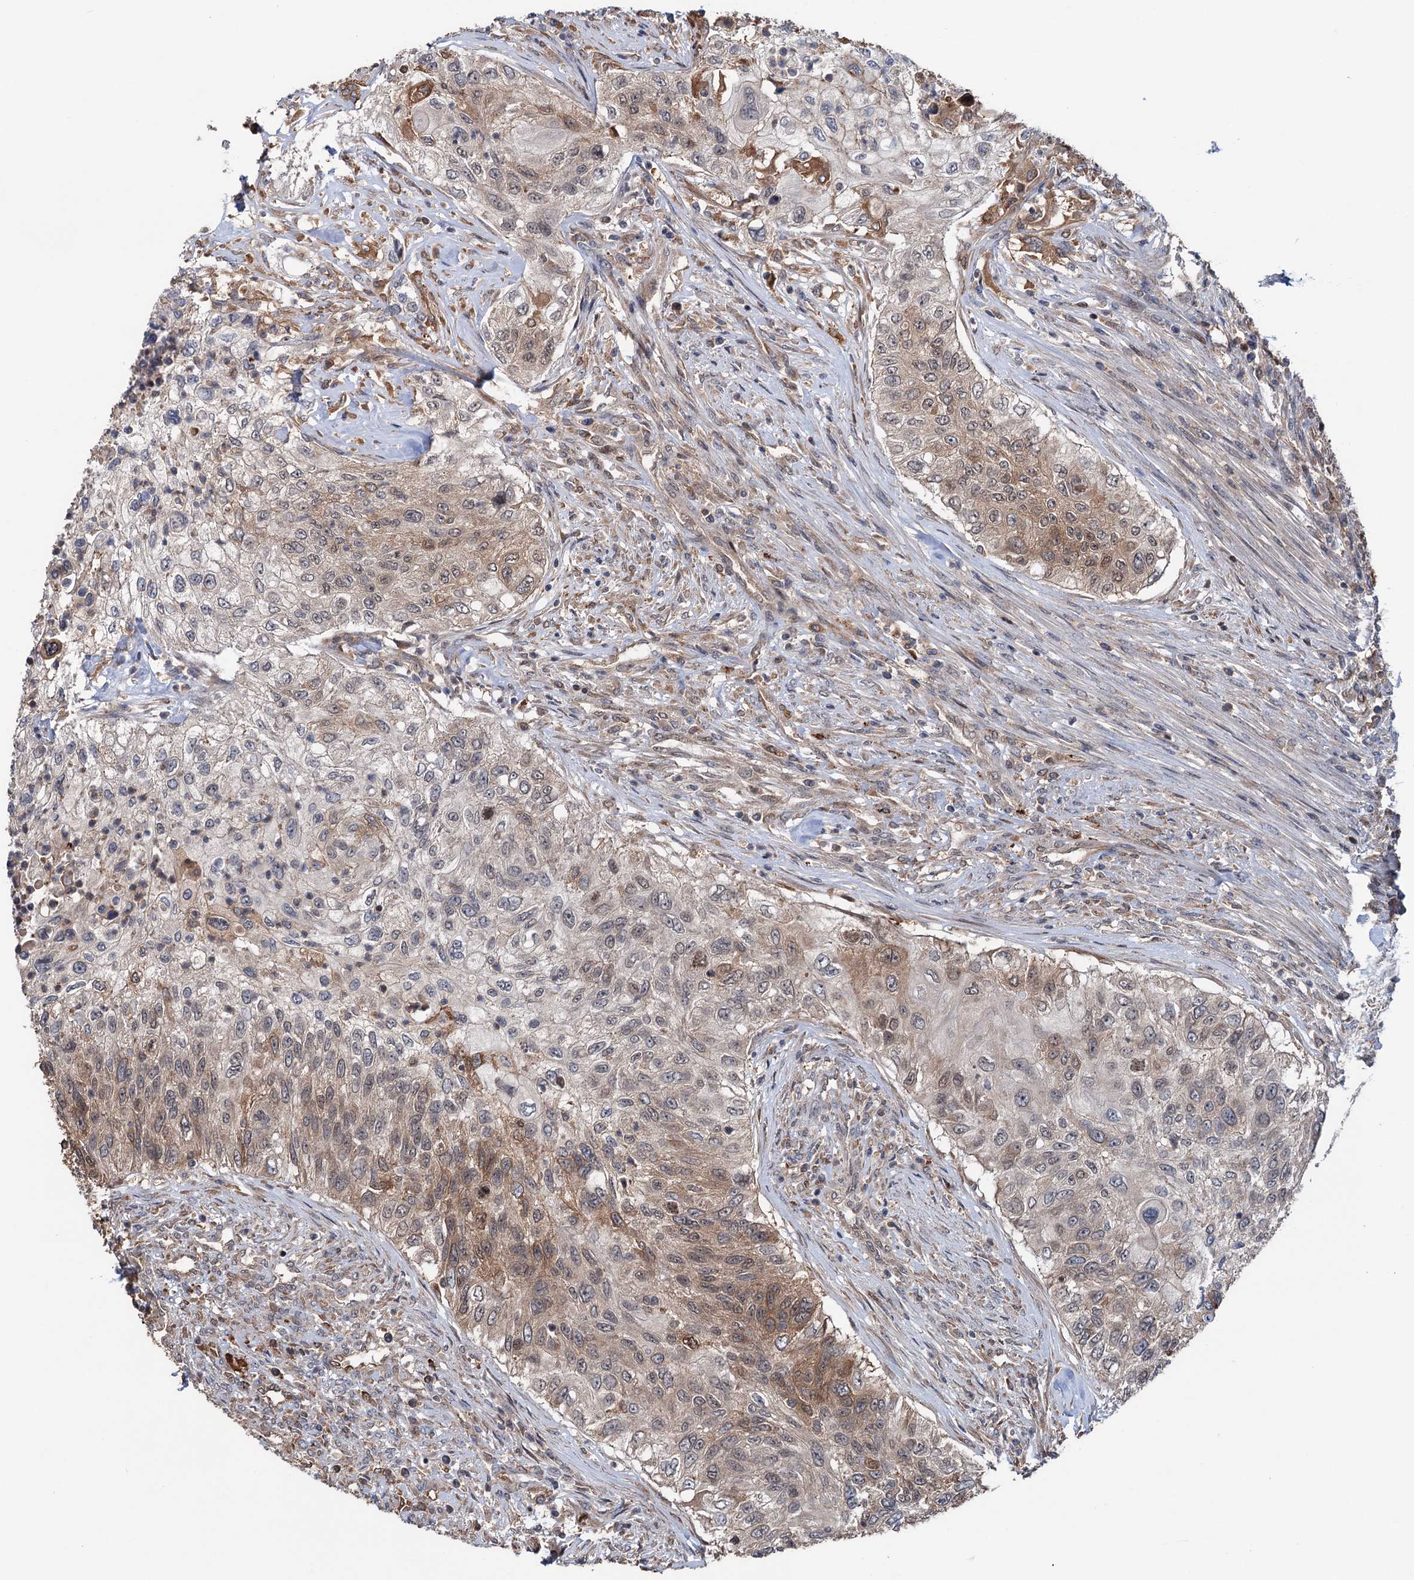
{"staining": {"intensity": "moderate", "quantity": "25%-75%", "location": "cytoplasmic/membranous"}, "tissue": "urothelial cancer", "cell_type": "Tumor cells", "image_type": "cancer", "snomed": [{"axis": "morphology", "description": "Urothelial carcinoma, High grade"}, {"axis": "topography", "description": "Urinary bladder"}], "caption": "Immunohistochemical staining of human urothelial carcinoma (high-grade) shows moderate cytoplasmic/membranous protein staining in approximately 25%-75% of tumor cells.", "gene": "NCAPD2", "patient": {"sex": "female", "age": 60}}